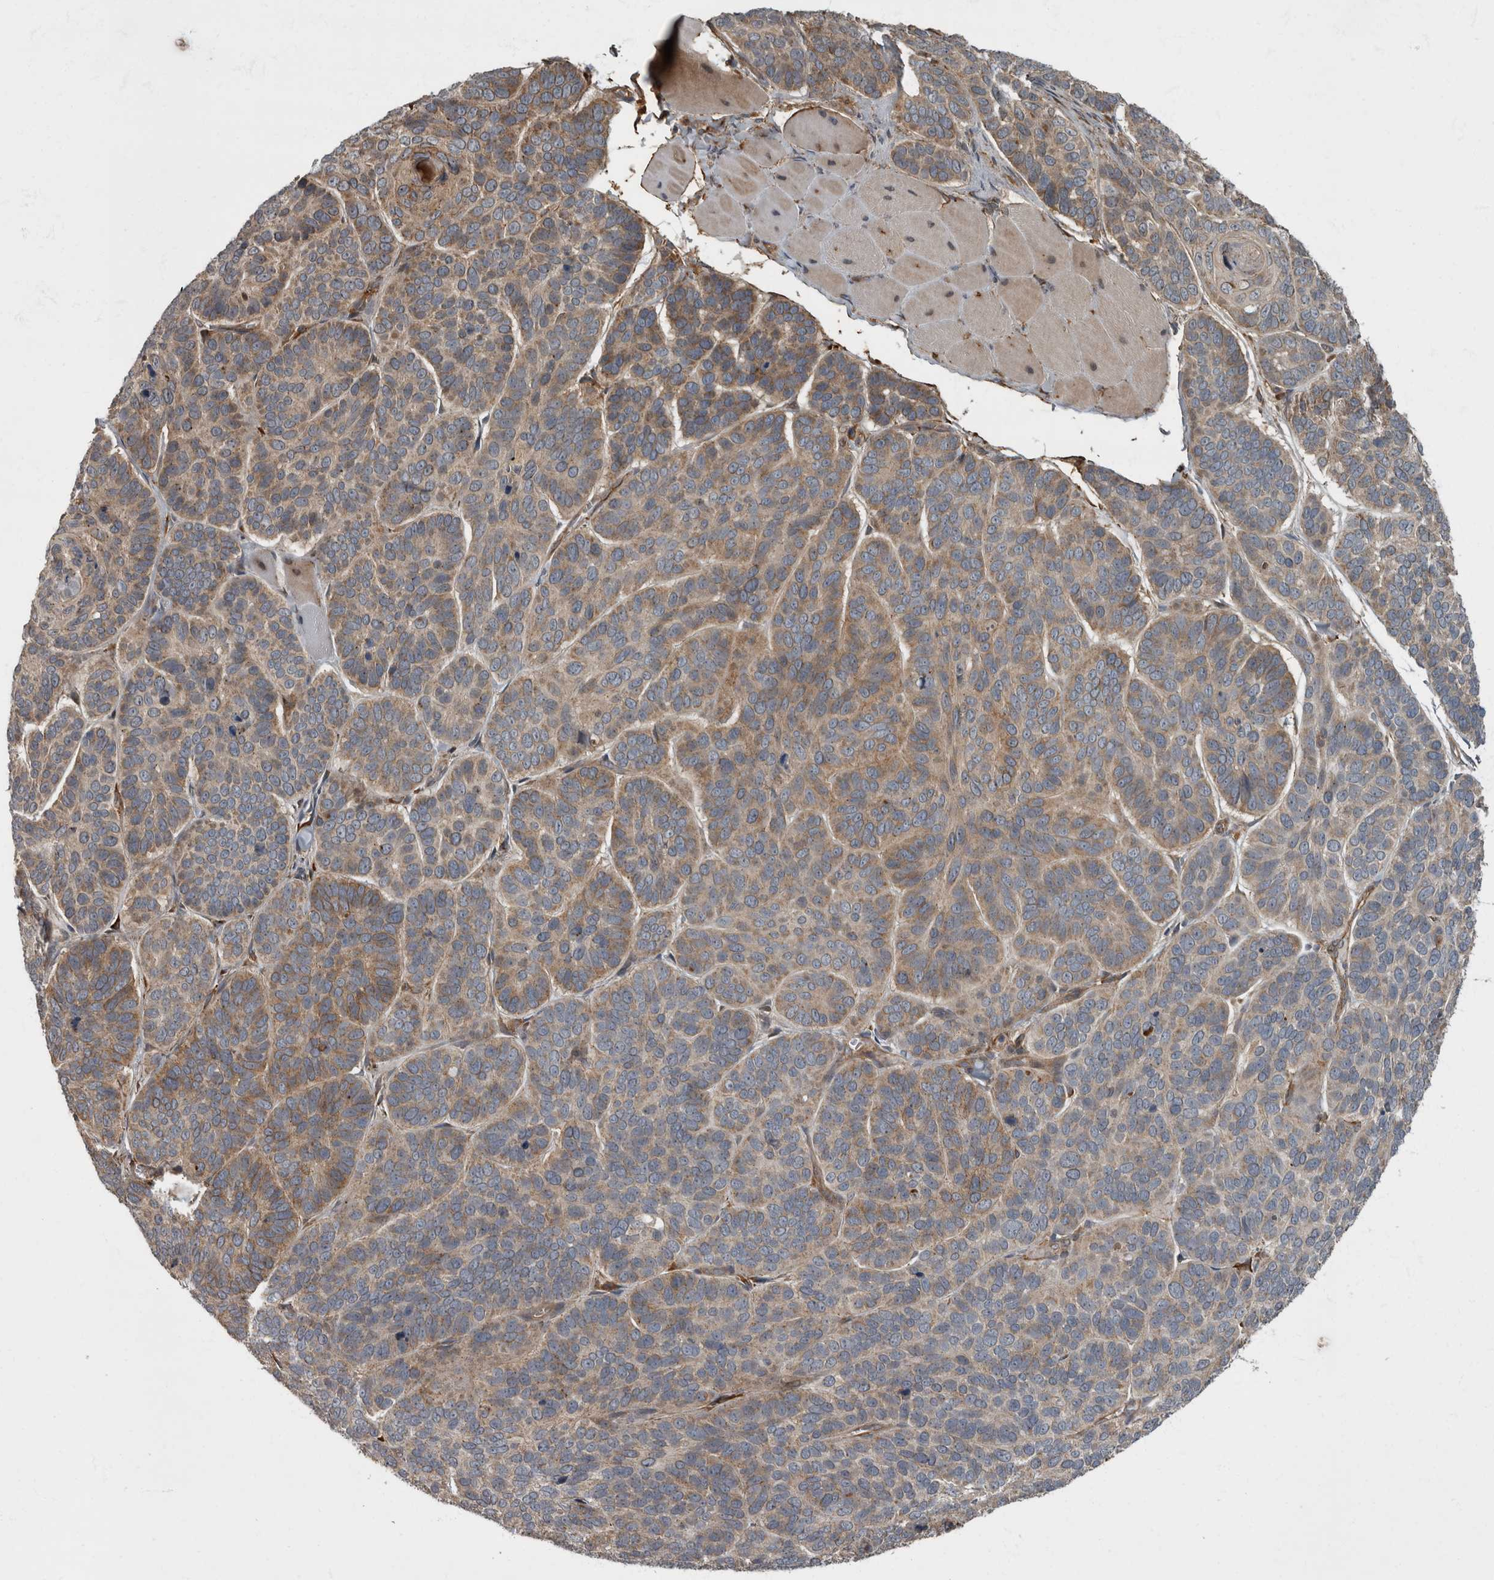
{"staining": {"intensity": "weak", "quantity": ">75%", "location": "cytoplasmic/membranous"}, "tissue": "skin cancer", "cell_type": "Tumor cells", "image_type": "cancer", "snomed": [{"axis": "morphology", "description": "Basal cell carcinoma"}, {"axis": "topography", "description": "Skin"}], "caption": "Immunohistochemistry (IHC) image of skin cancer stained for a protein (brown), which demonstrates low levels of weak cytoplasmic/membranous staining in approximately >75% of tumor cells.", "gene": "VEGFD", "patient": {"sex": "male", "age": 62}}